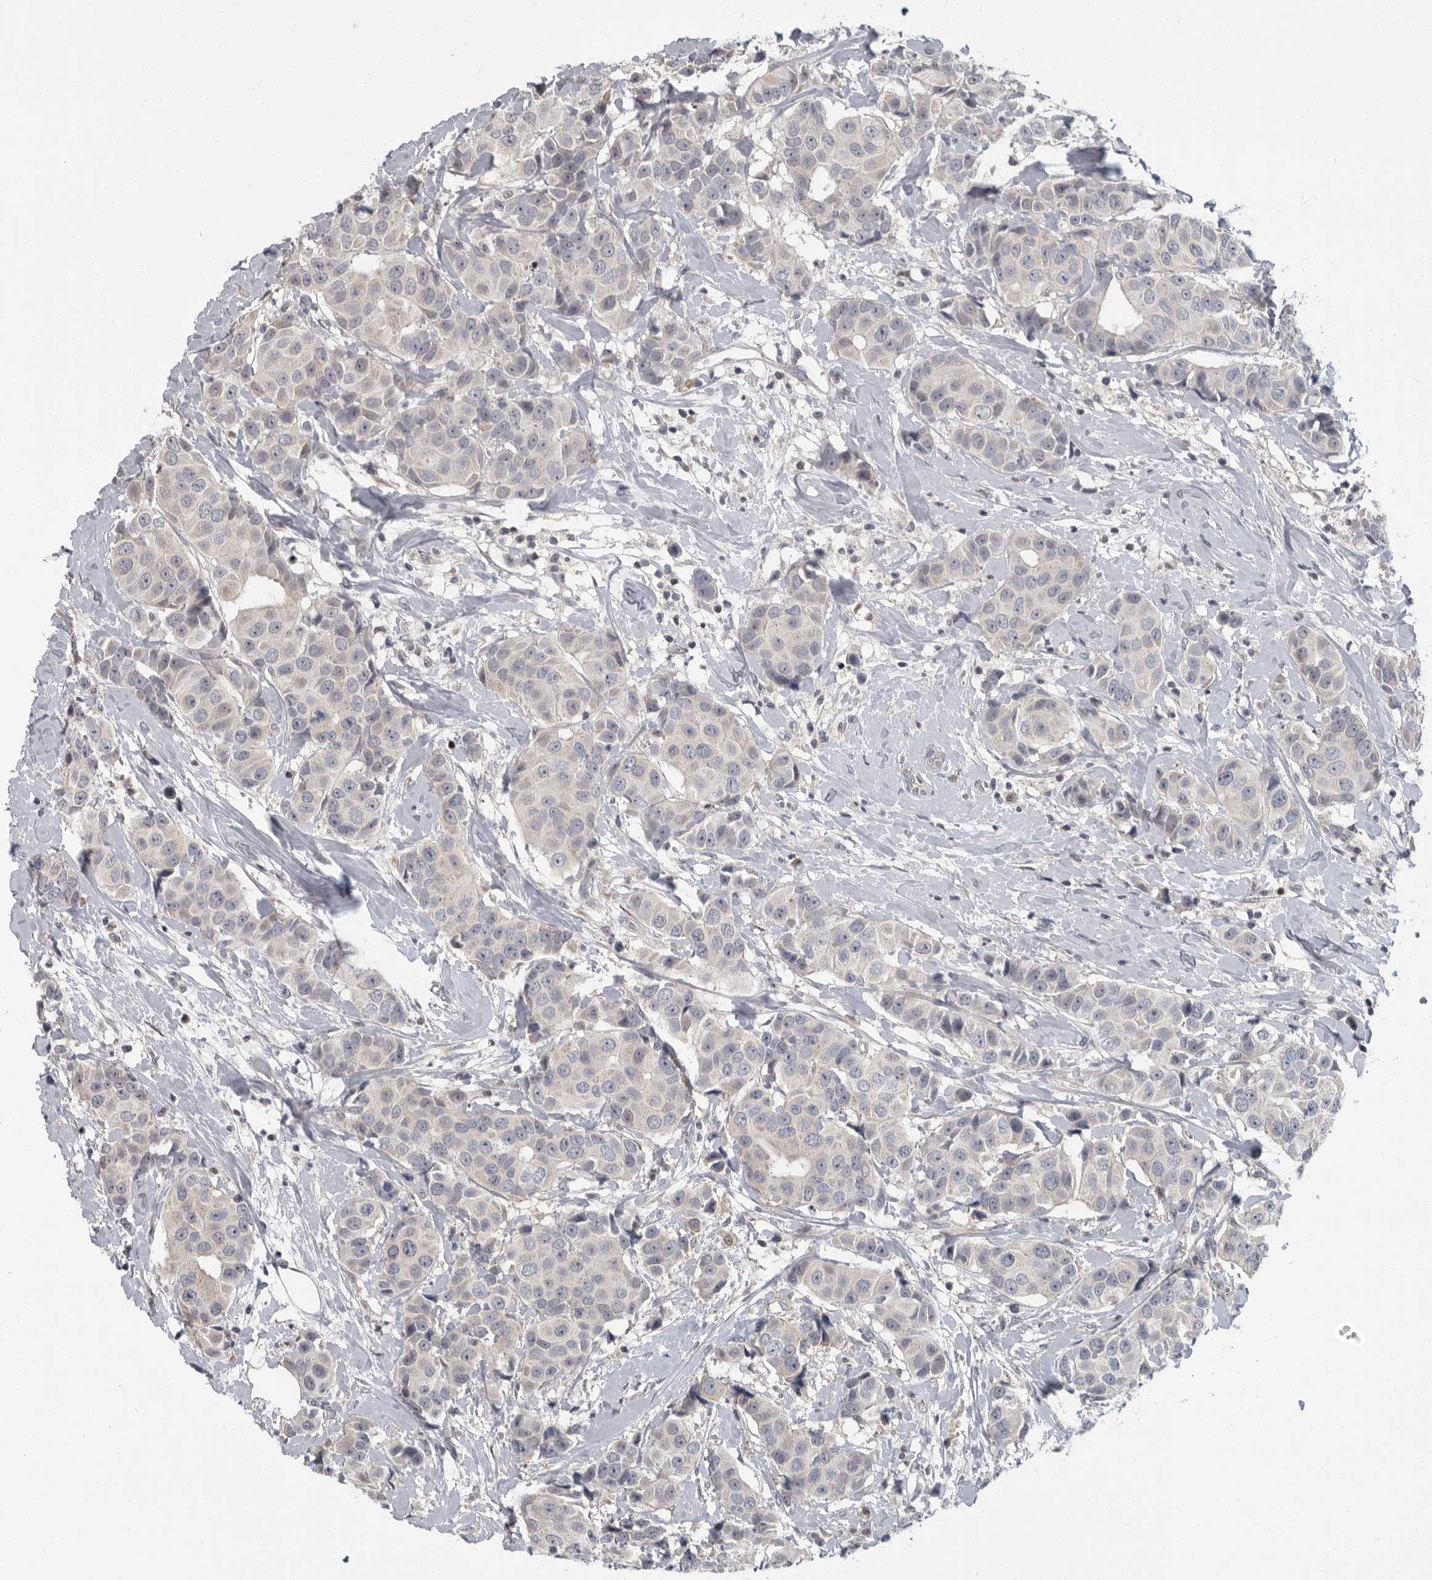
{"staining": {"intensity": "negative", "quantity": "none", "location": "none"}, "tissue": "breast cancer", "cell_type": "Tumor cells", "image_type": "cancer", "snomed": [{"axis": "morphology", "description": "Normal tissue, NOS"}, {"axis": "morphology", "description": "Duct carcinoma"}, {"axis": "topography", "description": "Breast"}], "caption": "A high-resolution micrograph shows immunohistochemistry staining of breast cancer (invasive ductal carcinoma), which demonstrates no significant positivity in tumor cells.", "gene": "PDE7A", "patient": {"sex": "female", "age": 39}}